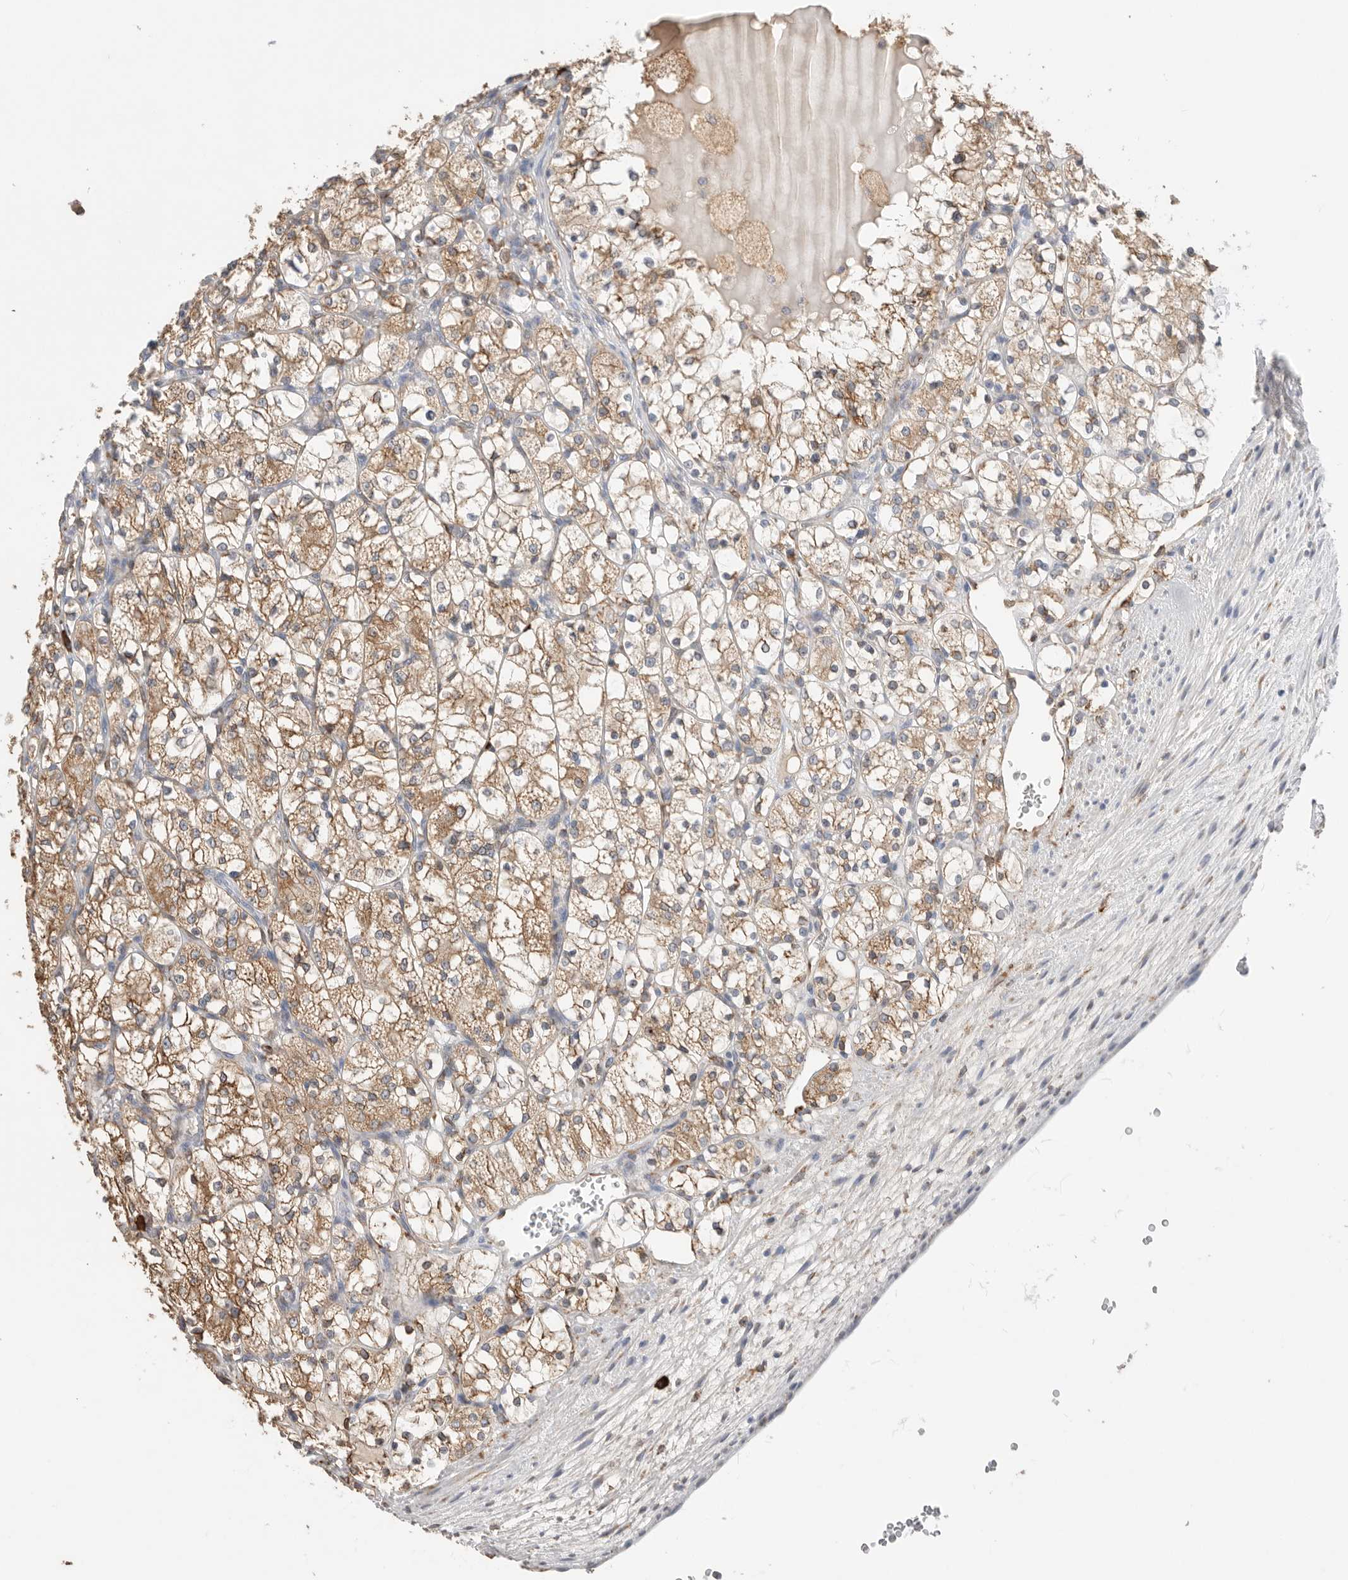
{"staining": {"intensity": "moderate", "quantity": ">75%", "location": "cytoplasmic/membranous"}, "tissue": "renal cancer", "cell_type": "Tumor cells", "image_type": "cancer", "snomed": [{"axis": "morphology", "description": "Adenocarcinoma, NOS"}, {"axis": "topography", "description": "Kidney"}], "caption": "Immunohistochemical staining of human renal cancer (adenocarcinoma) shows moderate cytoplasmic/membranous protein positivity in approximately >75% of tumor cells. The protein of interest is stained brown, and the nuclei are stained in blue (DAB IHC with brightfield microscopy, high magnification).", "gene": "BLOC1S5", "patient": {"sex": "female", "age": 69}}